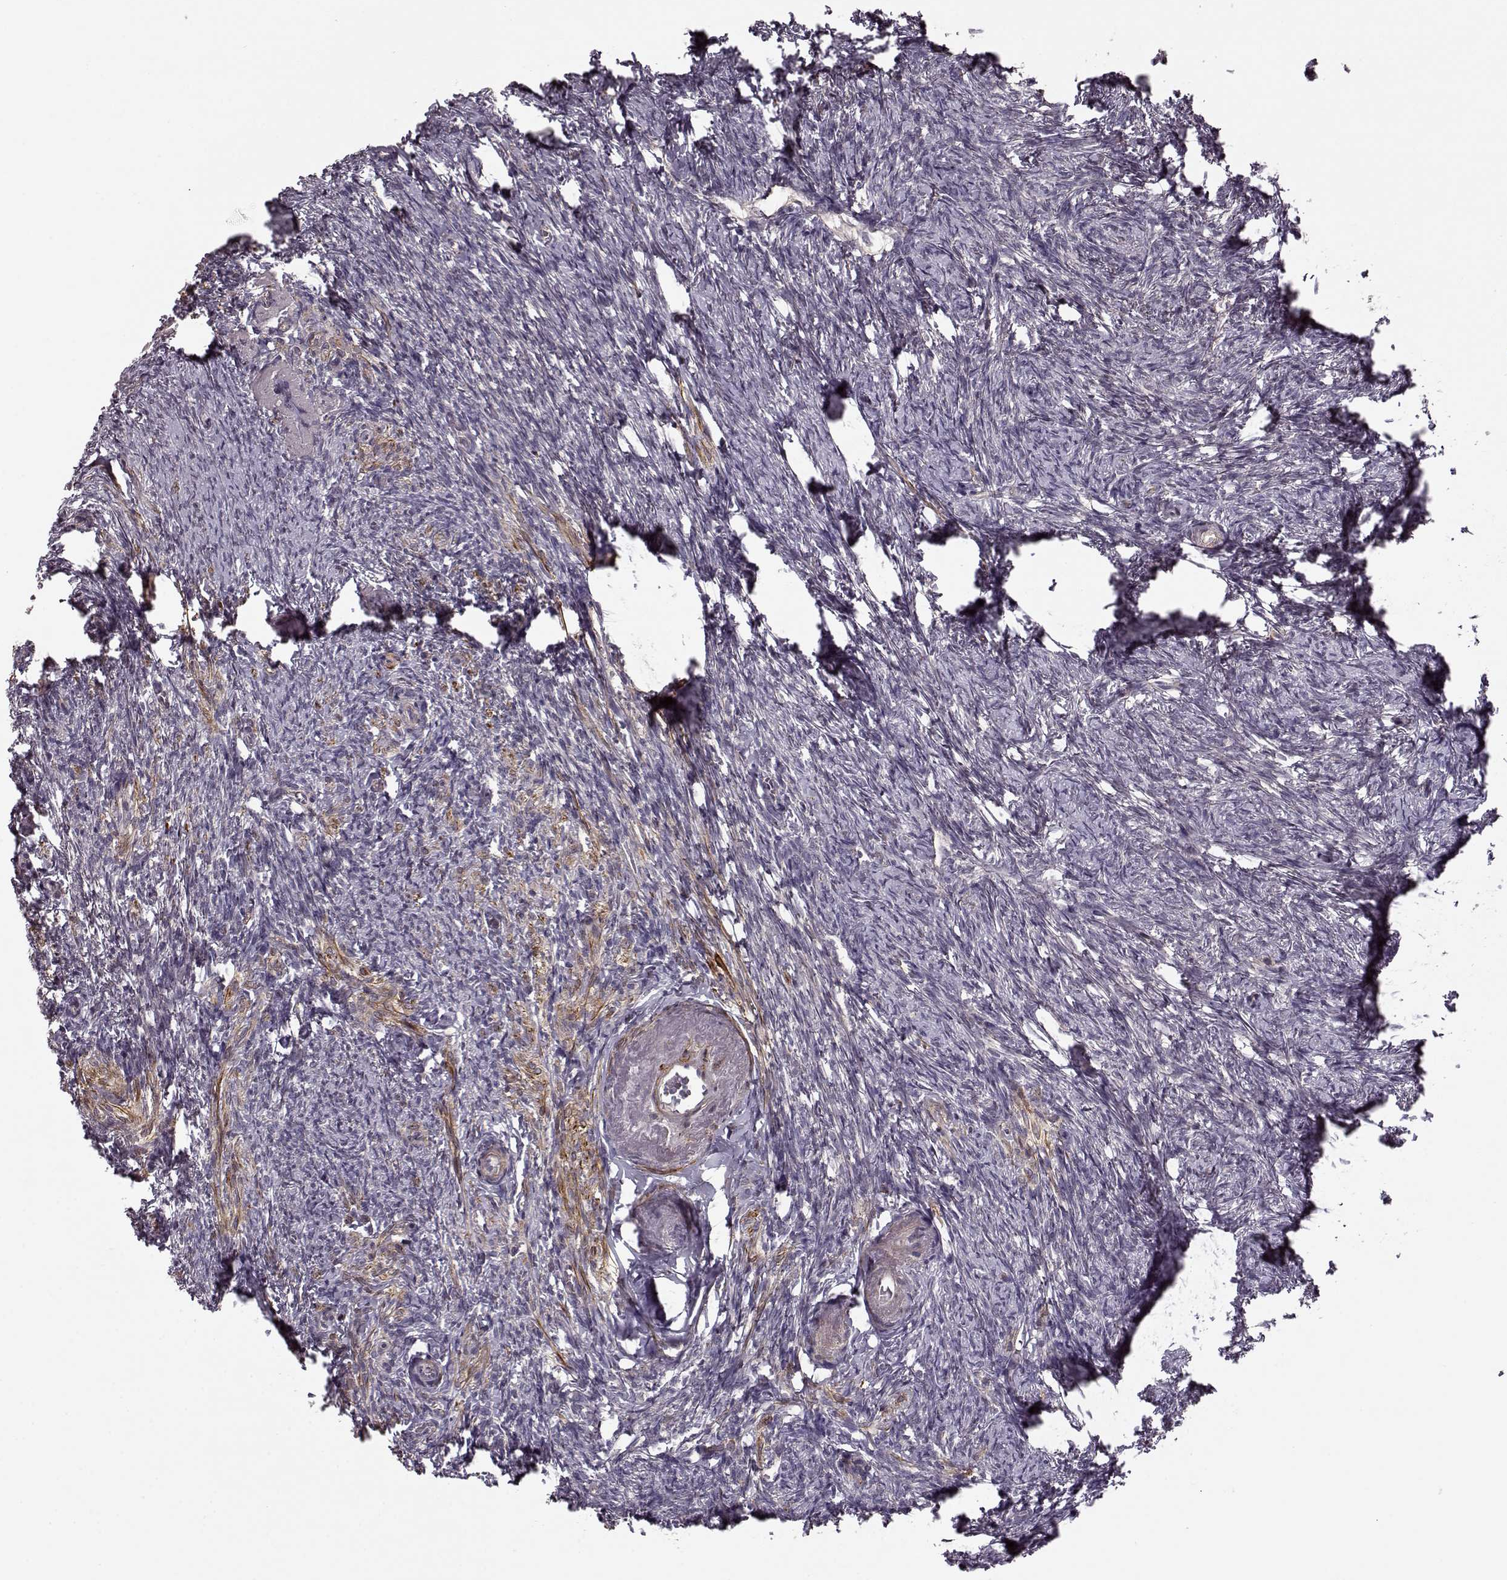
{"staining": {"intensity": "weak", "quantity": "<25%", "location": "cytoplasmic/membranous"}, "tissue": "ovary", "cell_type": "Follicle cells", "image_type": "normal", "snomed": [{"axis": "morphology", "description": "Normal tissue, NOS"}, {"axis": "topography", "description": "Ovary"}], "caption": "IHC of normal human ovary reveals no staining in follicle cells. (DAB immunohistochemistry, high magnification).", "gene": "SLAIN2", "patient": {"sex": "female", "age": 72}}